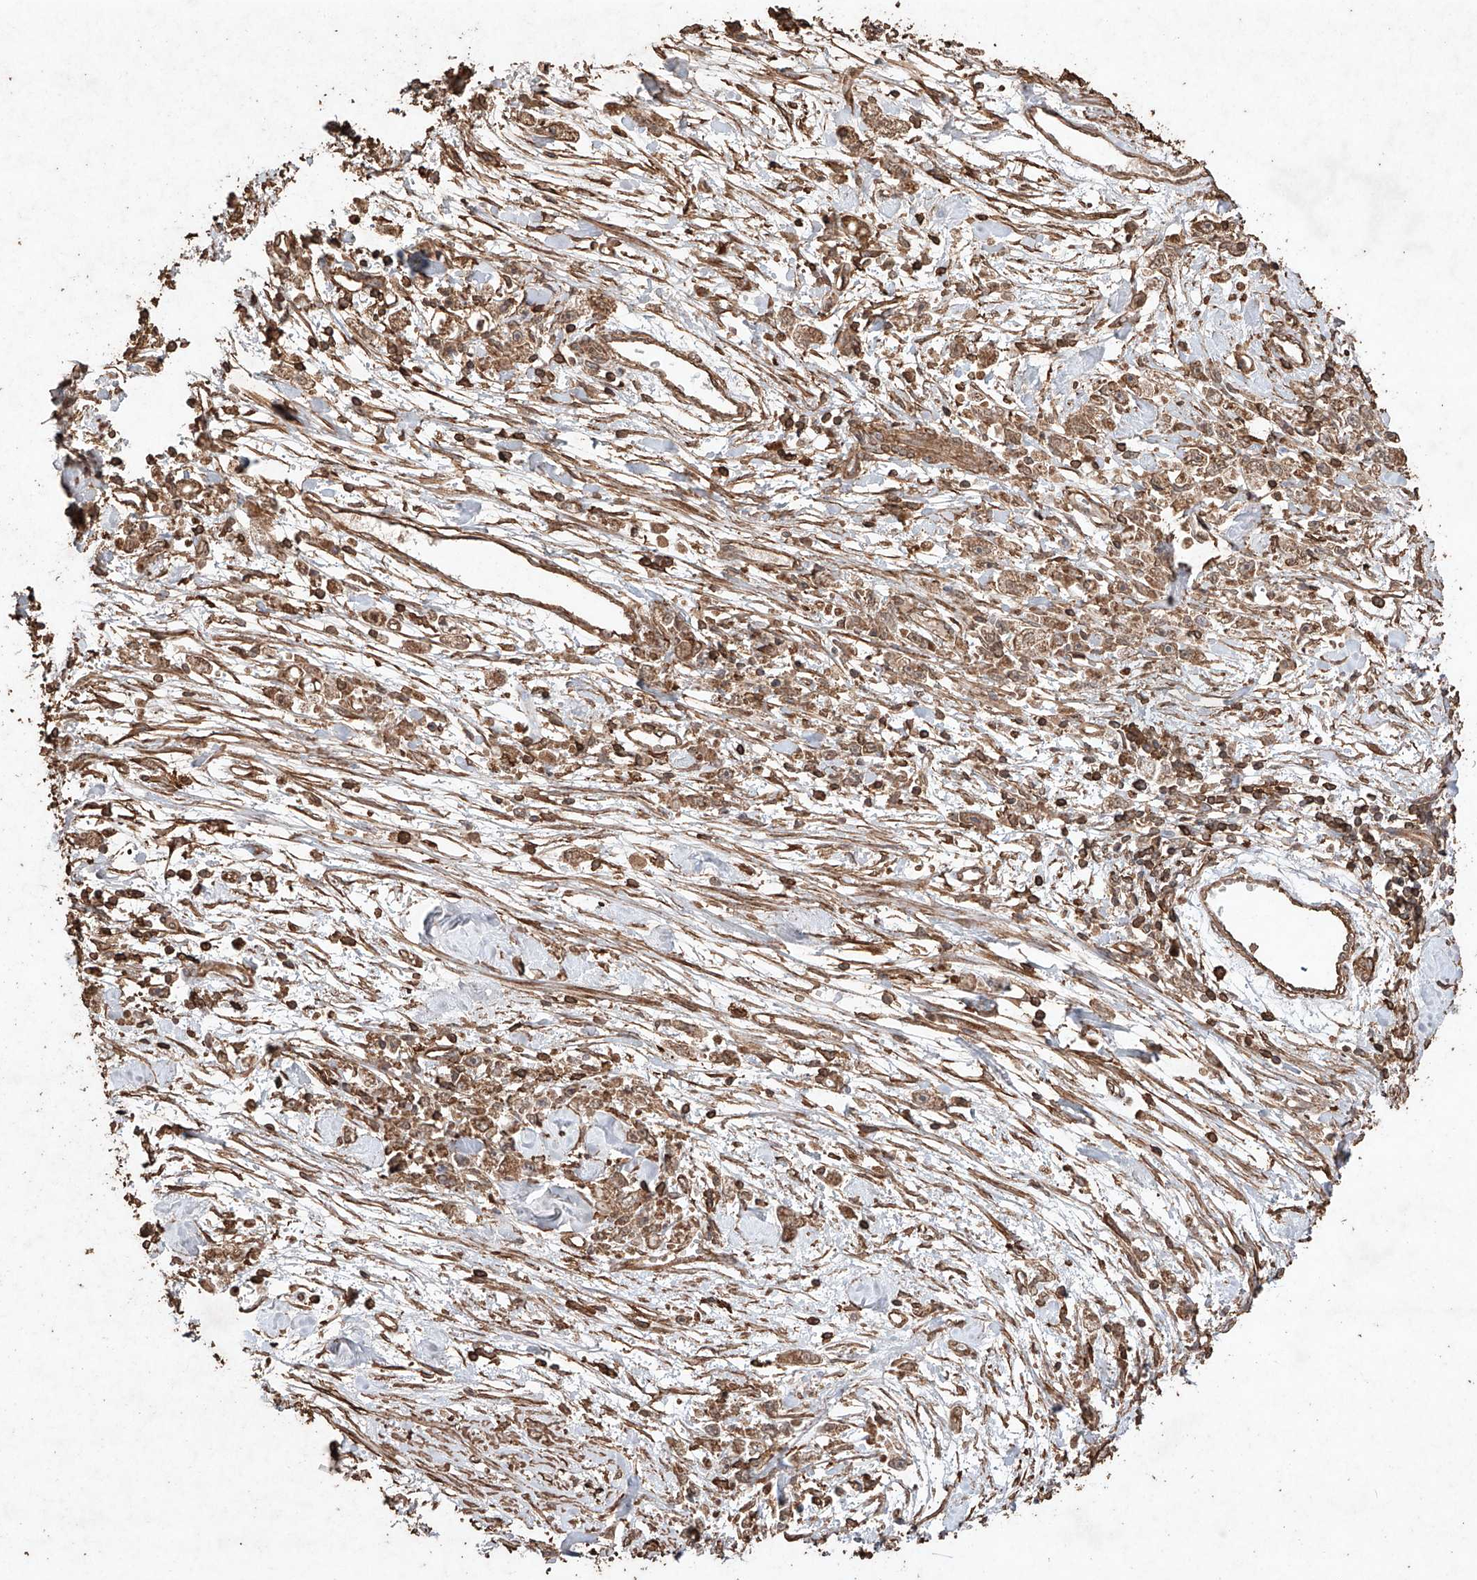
{"staining": {"intensity": "weak", "quantity": "25%-75%", "location": "cytoplasmic/membranous"}, "tissue": "stomach cancer", "cell_type": "Tumor cells", "image_type": "cancer", "snomed": [{"axis": "morphology", "description": "Adenocarcinoma, NOS"}, {"axis": "topography", "description": "Stomach"}], "caption": "Stomach adenocarcinoma stained with a protein marker exhibits weak staining in tumor cells.", "gene": "M6PR", "patient": {"sex": "female", "age": 59}}